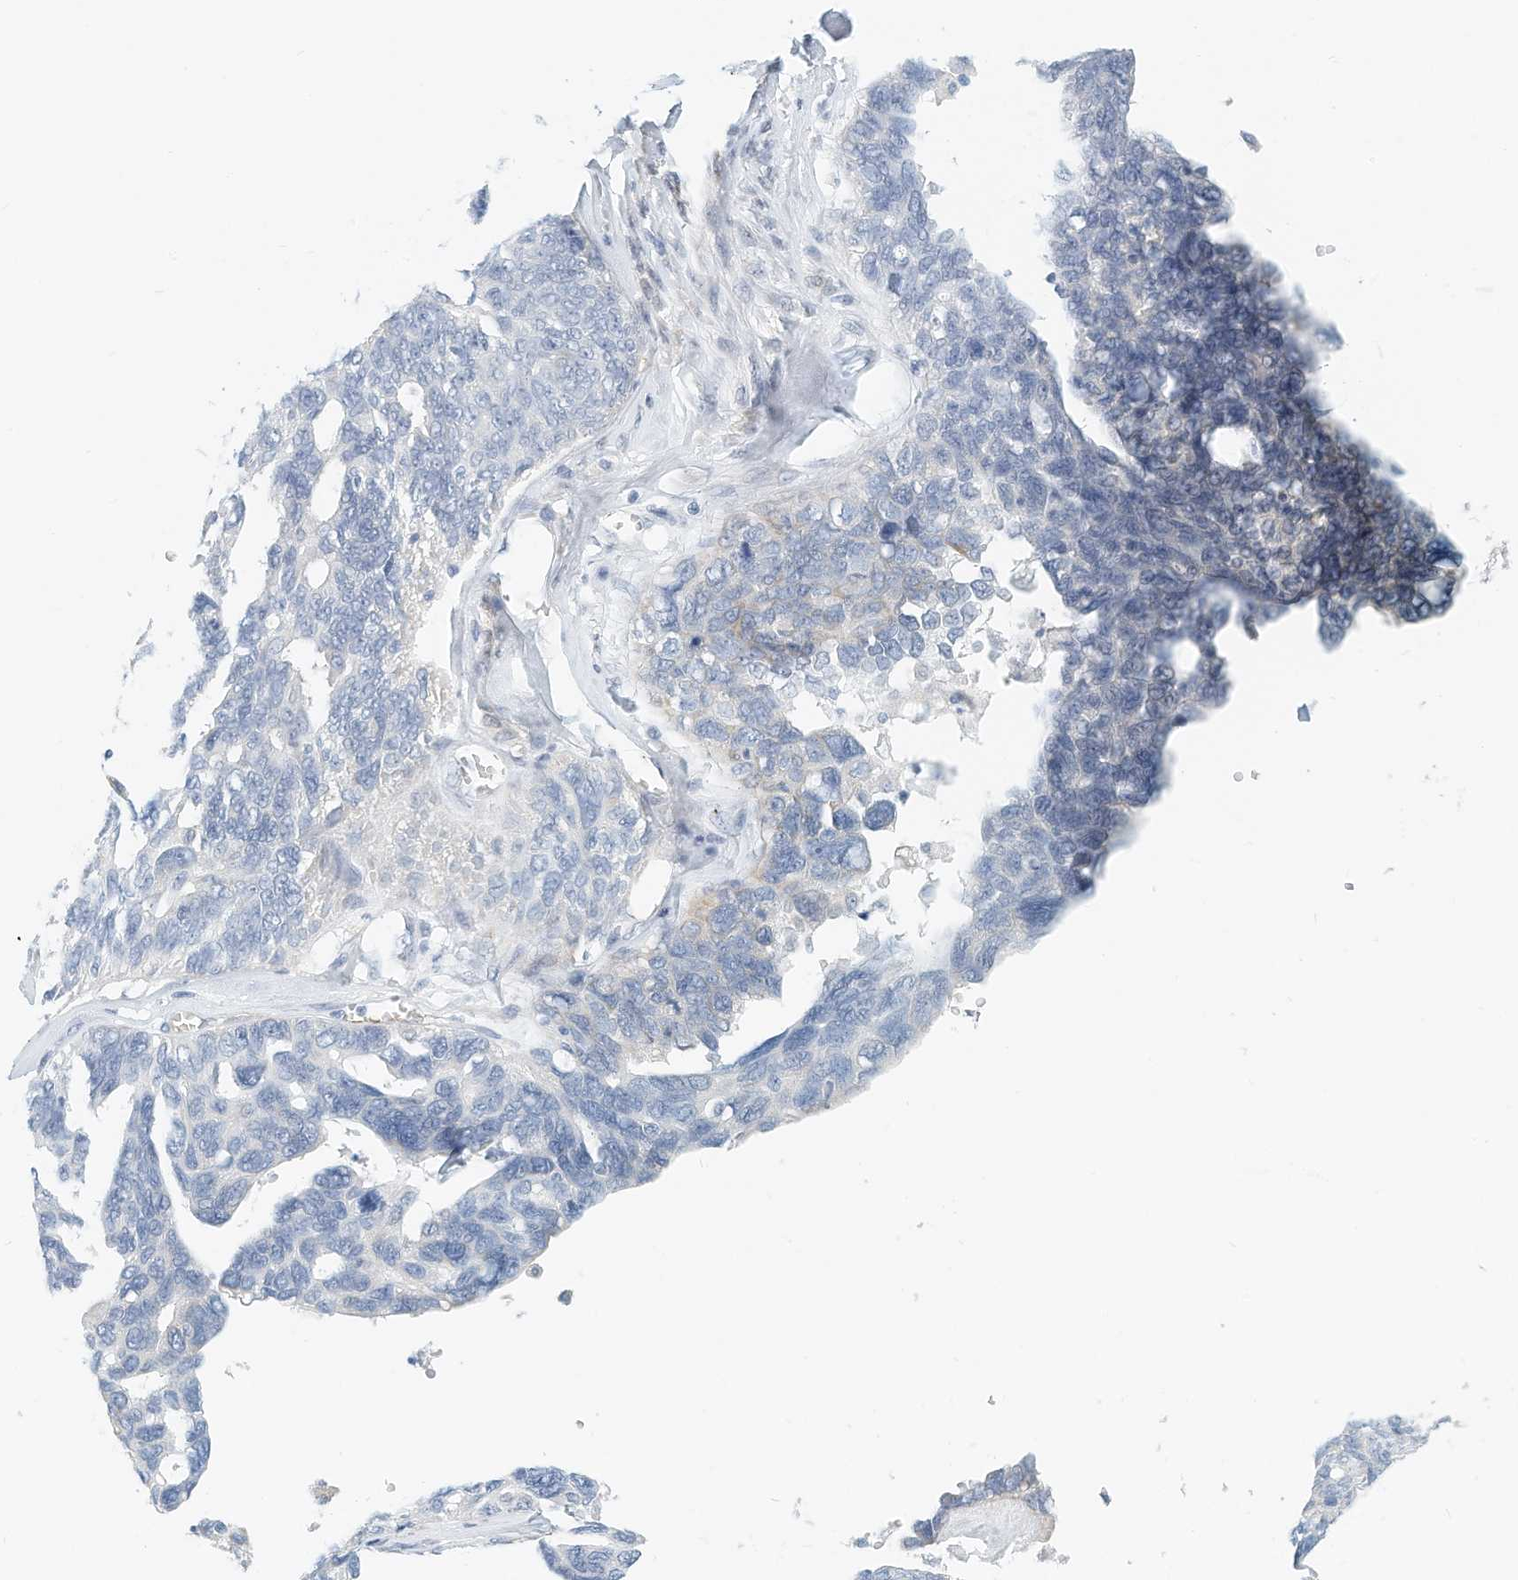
{"staining": {"intensity": "negative", "quantity": "none", "location": "none"}, "tissue": "ovarian cancer", "cell_type": "Tumor cells", "image_type": "cancer", "snomed": [{"axis": "morphology", "description": "Cystadenocarcinoma, serous, NOS"}, {"axis": "topography", "description": "Ovary"}], "caption": "High magnification brightfield microscopy of serous cystadenocarcinoma (ovarian) stained with DAB (3,3'-diaminobenzidine) (brown) and counterstained with hematoxylin (blue): tumor cells show no significant expression.", "gene": "ARHGAP28", "patient": {"sex": "female", "age": 79}}